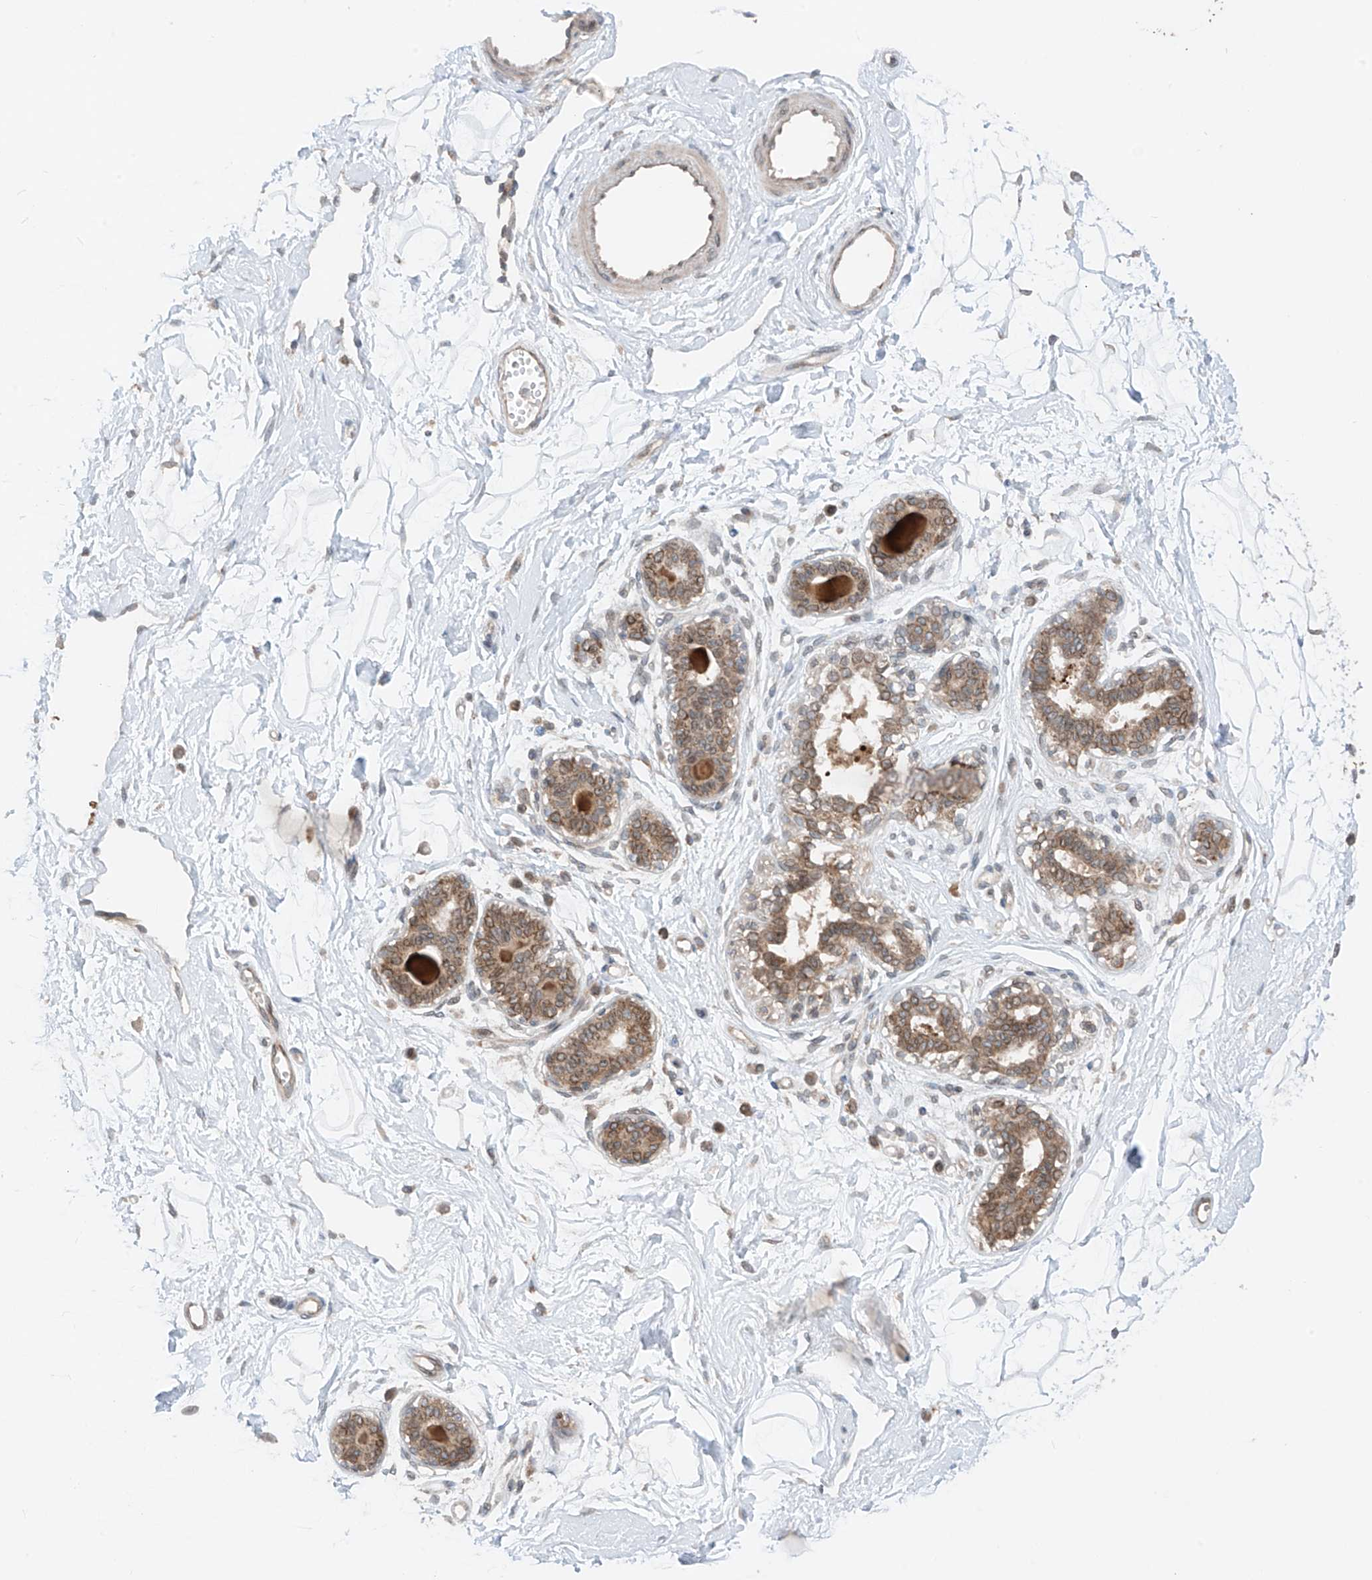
{"staining": {"intensity": "weak", "quantity": ">75%", "location": "cytoplasmic/membranous,nuclear"}, "tissue": "breast", "cell_type": "Adipocytes", "image_type": "normal", "snomed": [{"axis": "morphology", "description": "Normal tissue, NOS"}, {"axis": "topography", "description": "Breast"}], "caption": "Immunohistochemistry (IHC) (DAB (3,3'-diaminobenzidine)) staining of normal breast shows weak cytoplasmic/membranous,nuclear protein expression in about >75% of adipocytes.", "gene": "AHCTF1", "patient": {"sex": "female", "age": 45}}